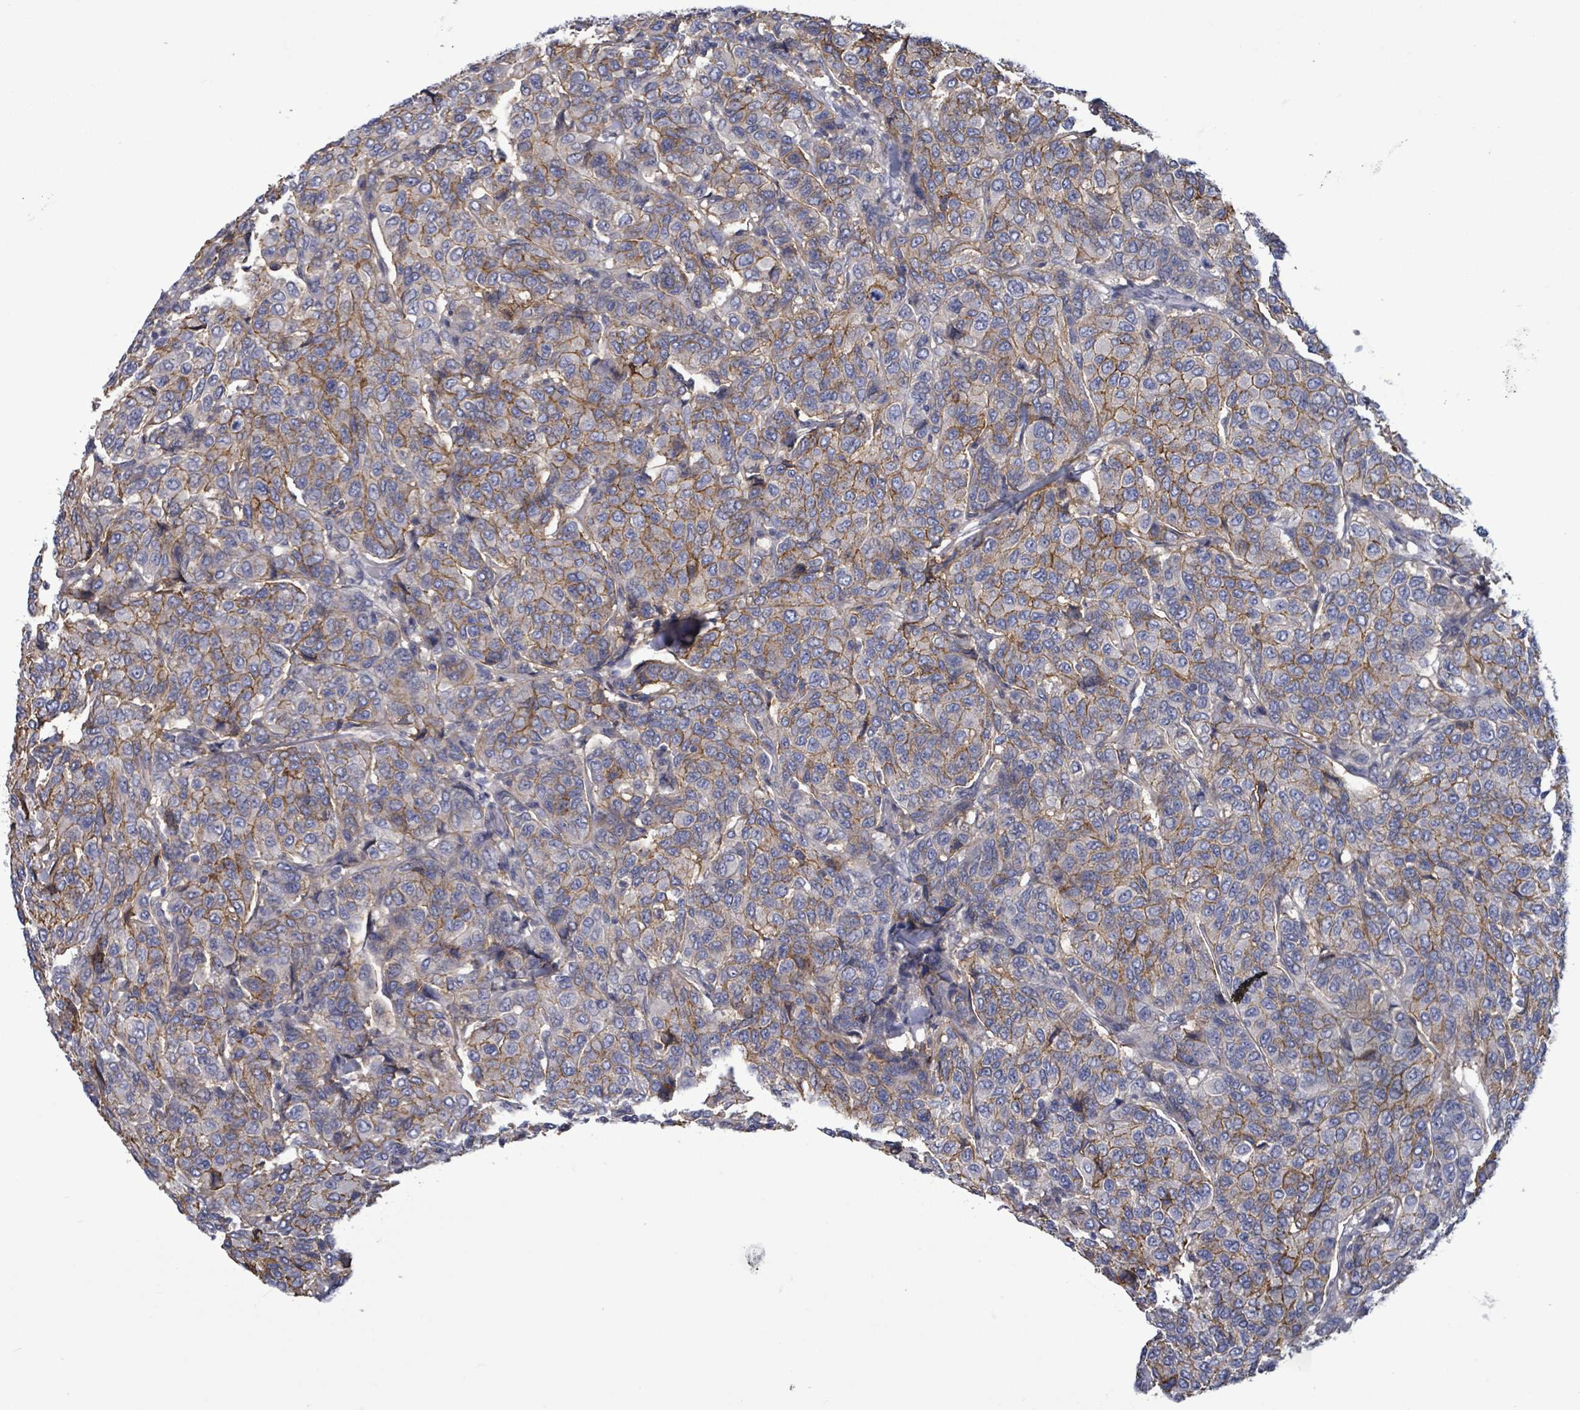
{"staining": {"intensity": "moderate", "quantity": "25%-75%", "location": "cytoplasmic/membranous"}, "tissue": "breast cancer", "cell_type": "Tumor cells", "image_type": "cancer", "snomed": [{"axis": "morphology", "description": "Duct carcinoma"}, {"axis": "topography", "description": "Breast"}], "caption": "Tumor cells demonstrate medium levels of moderate cytoplasmic/membranous staining in approximately 25%-75% of cells in human breast cancer. (brown staining indicates protein expression, while blue staining denotes nuclei).", "gene": "BSG", "patient": {"sex": "female", "age": 55}}